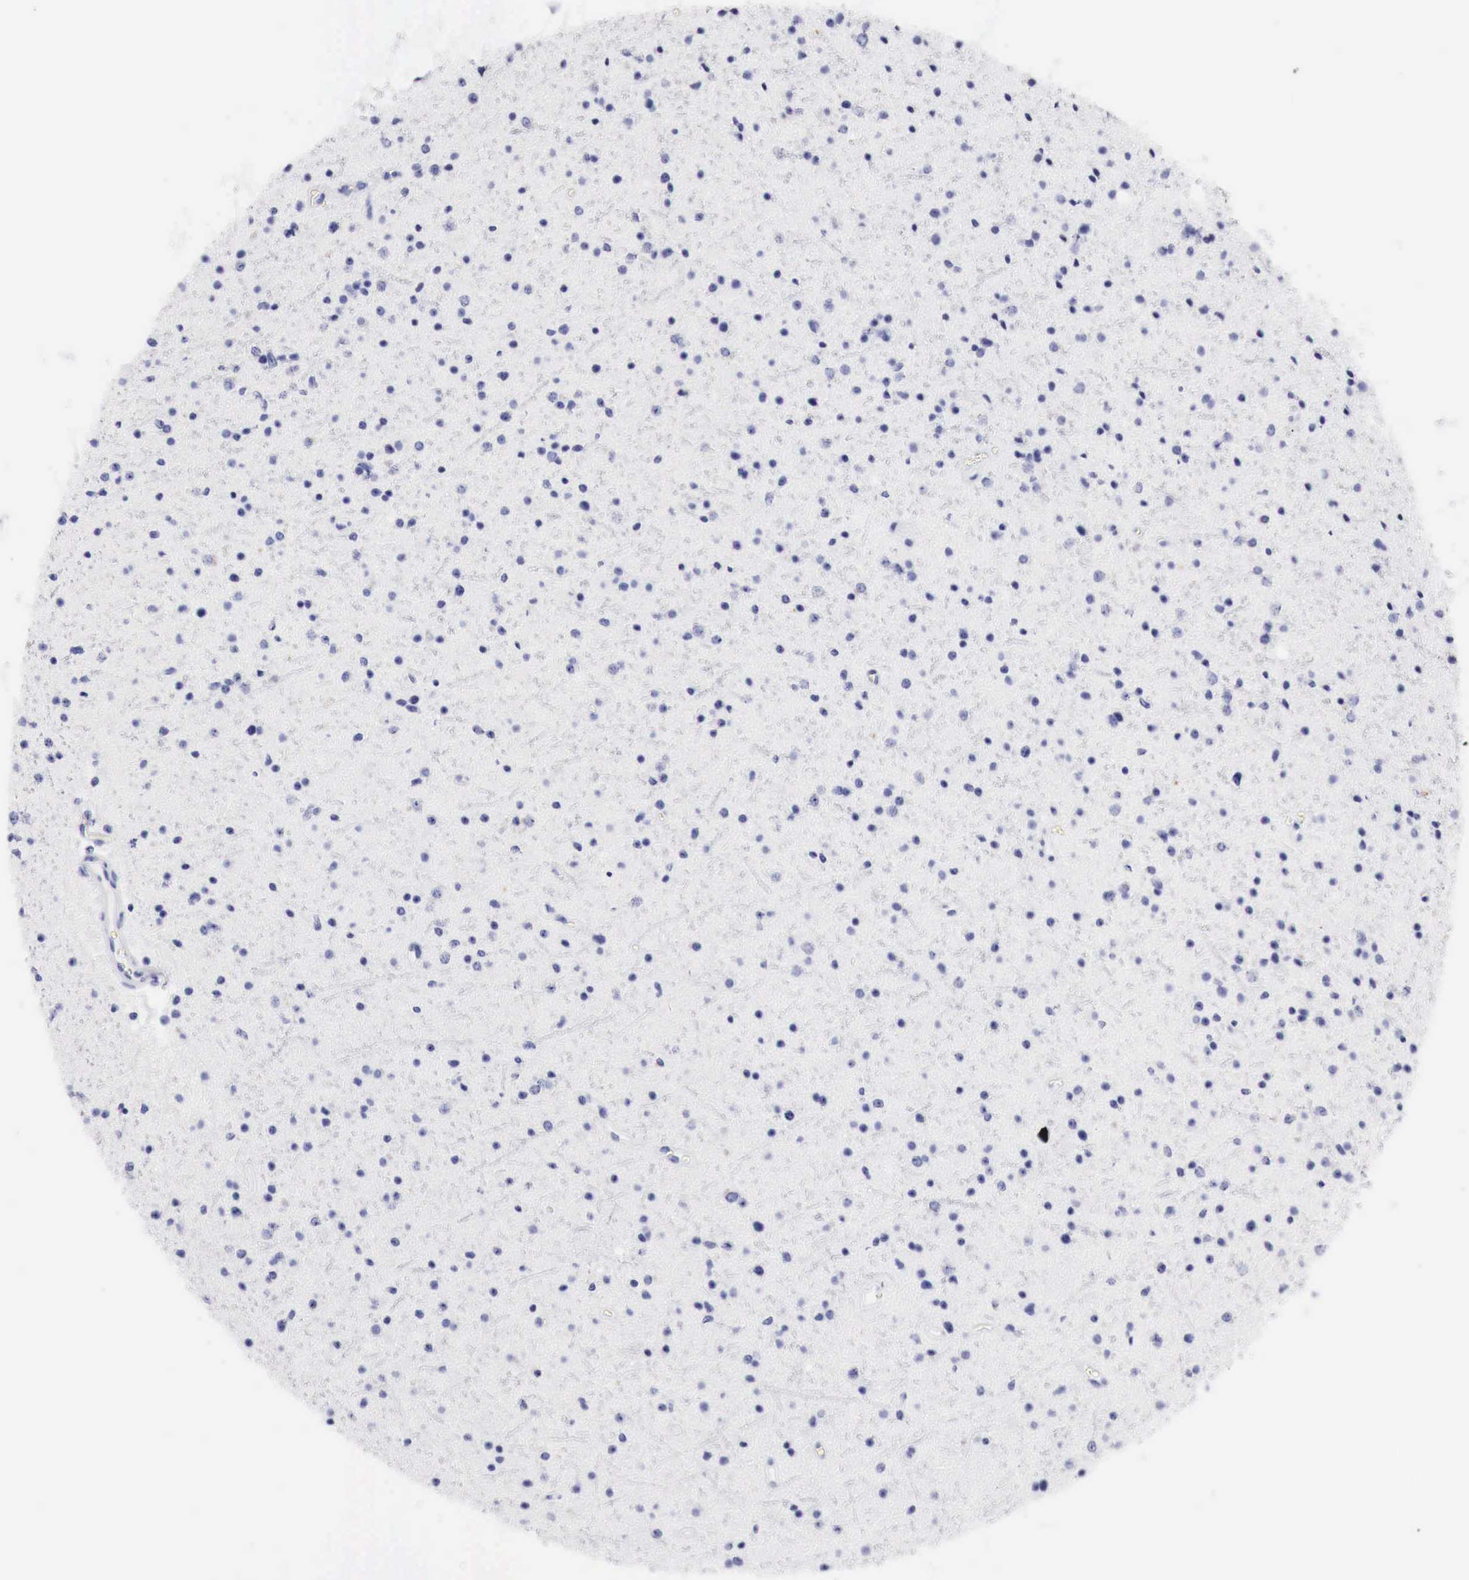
{"staining": {"intensity": "negative", "quantity": "none", "location": "none"}, "tissue": "glioma", "cell_type": "Tumor cells", "image_type": "cancer", "snomed": [{"axis": "morphology", "description": "Glioma, malignant, Low grade"}, {"axis": "topography", "description": "Brain"}], "caption": "Image shows no protein expression in tumor cells of malignant glioma (low-grade) tissue.", "gene": "TYR", "patient": {"sex": "female", "age": 46}}